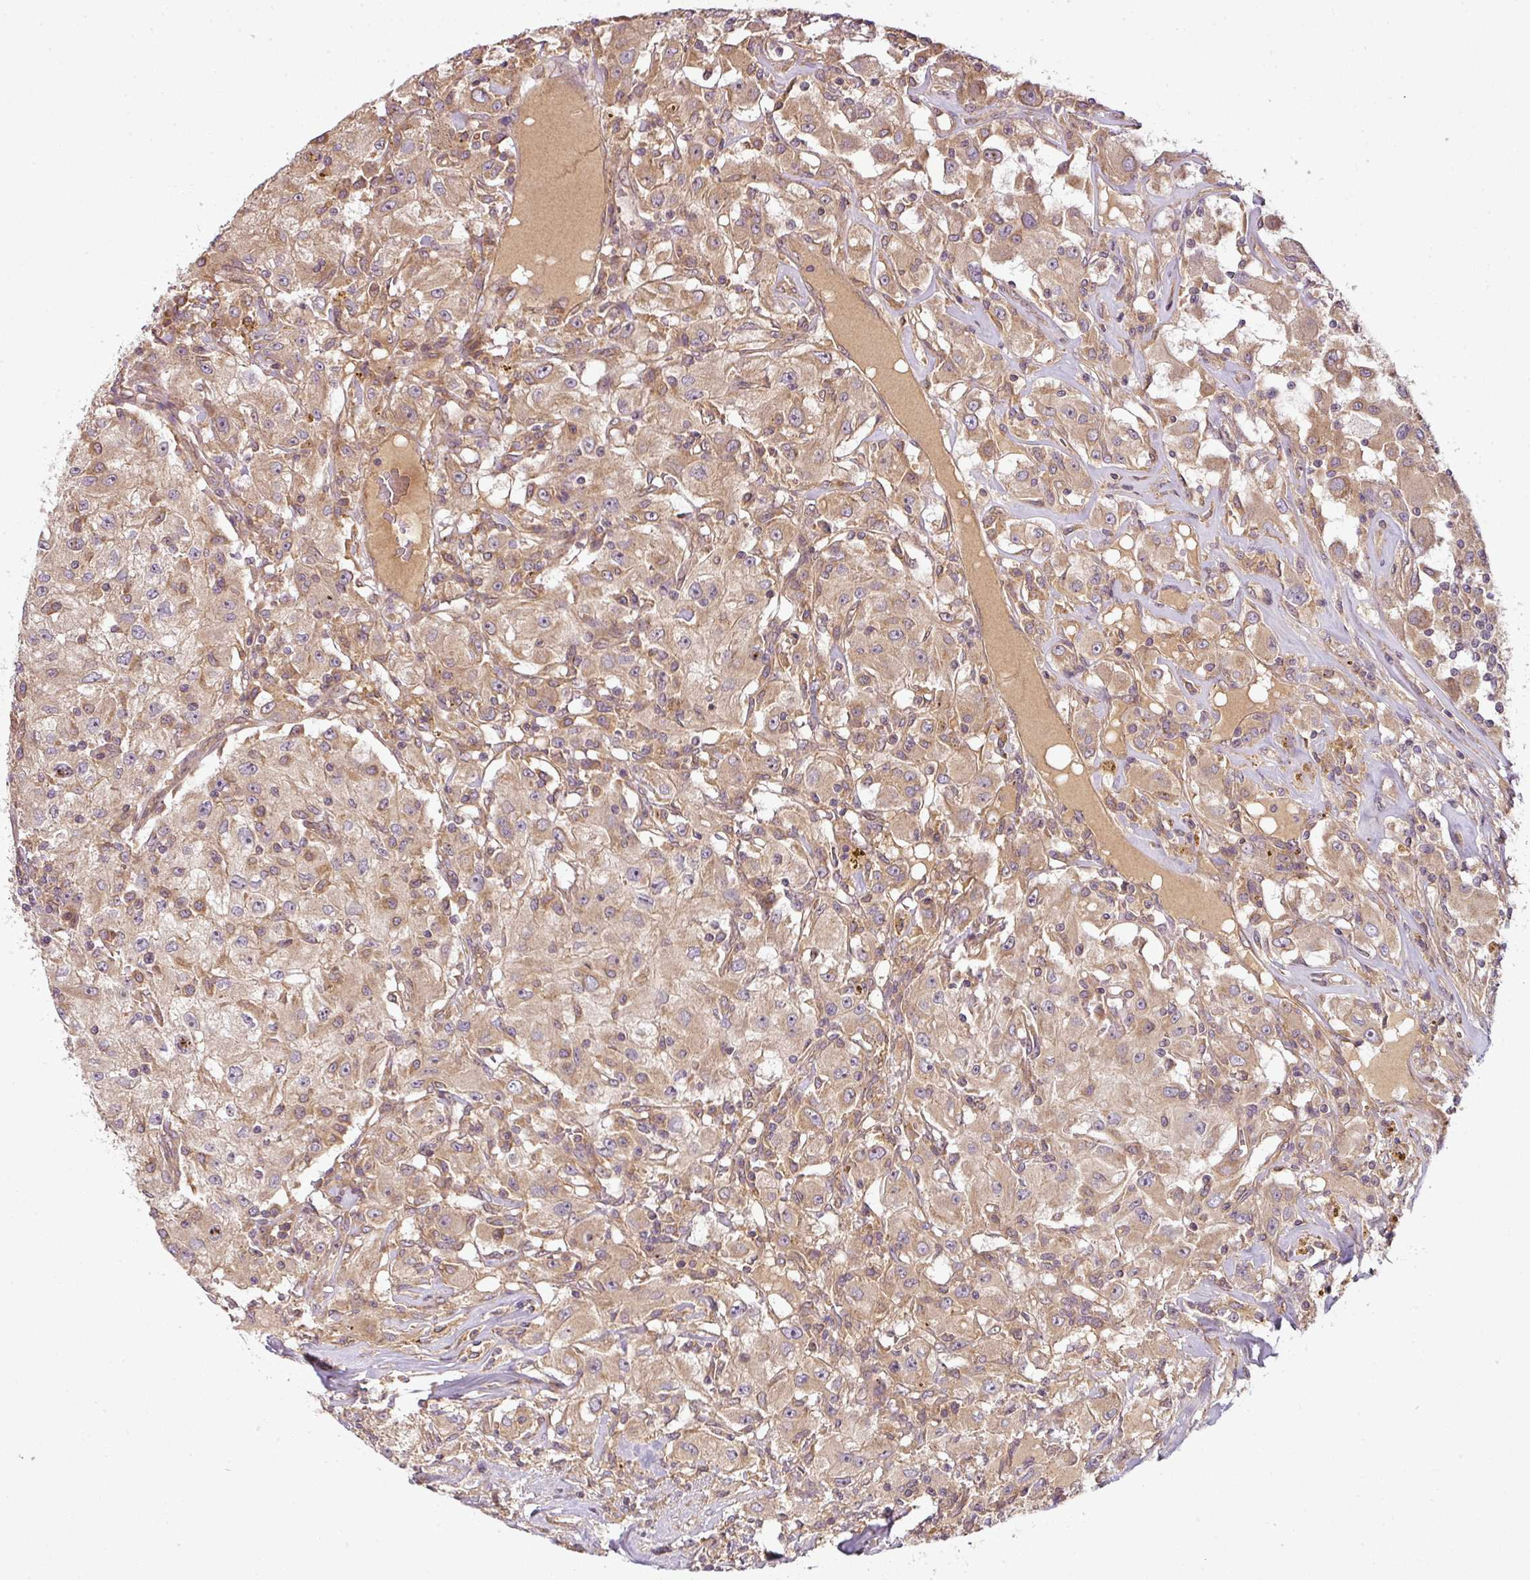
{"staining": {"intensity": "weak", "quantity": "25%-75%", "location": "cytoplasmic/membranous"}, "tissue": "renal cancer", "cell_type": "Tumor cells", "image_type": "cancer", "snomed": [{"axis": "morphology", "description": "Adenocarcinoma, NOS"}, {"axis": "topography", "description": "Kidney"}], "caption": "A photomicrograph showing weak cytoplasmic/membranous positivity in approximately 25%-75% of tumor cells in renal cancer (adenocarcinoma), as visualized by brown immunohistochemical staining.", "gene": "RNF31", "patient": {"sex": "female", "age": 67}}